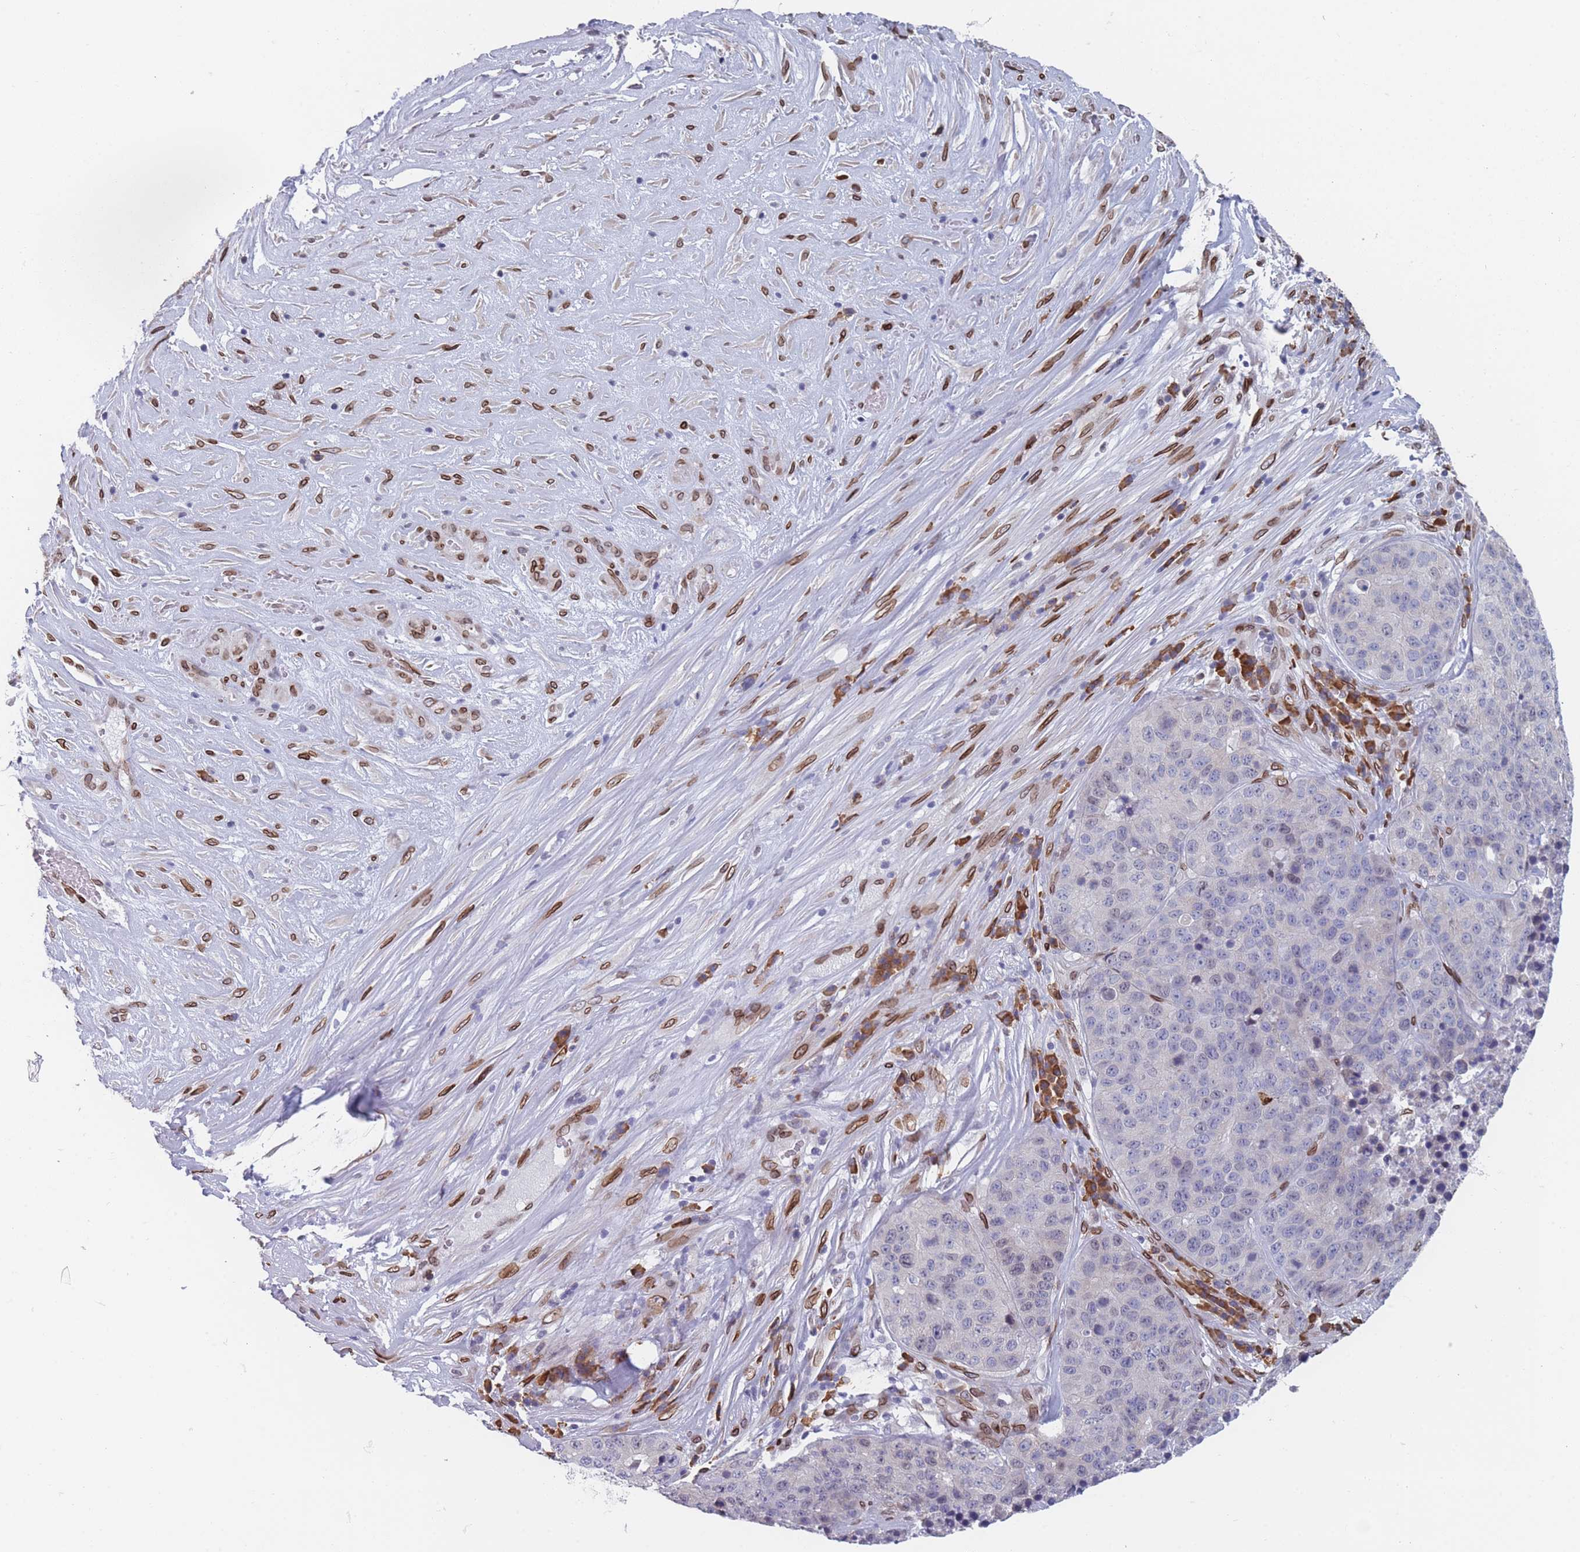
{"staining": {"intensity": "negative", "quantity": "none", "location": "none"}, "tissue": "stomach cancer", "cell_type": "Tumor cells", "image_type": "cancer", "snomed": [{"axis": "morphology", "description": "Adenocarcinoma, NOS"}, {"axis": "topography", "description": "Stomach"}], "caption": "A micrograph of stomach cancer (adenocarcinoma) stained for a protein reveals no brown staining in tumor cells.", "gene": "ZBTB1", "patient": {"sex": "male", "age": 71}}